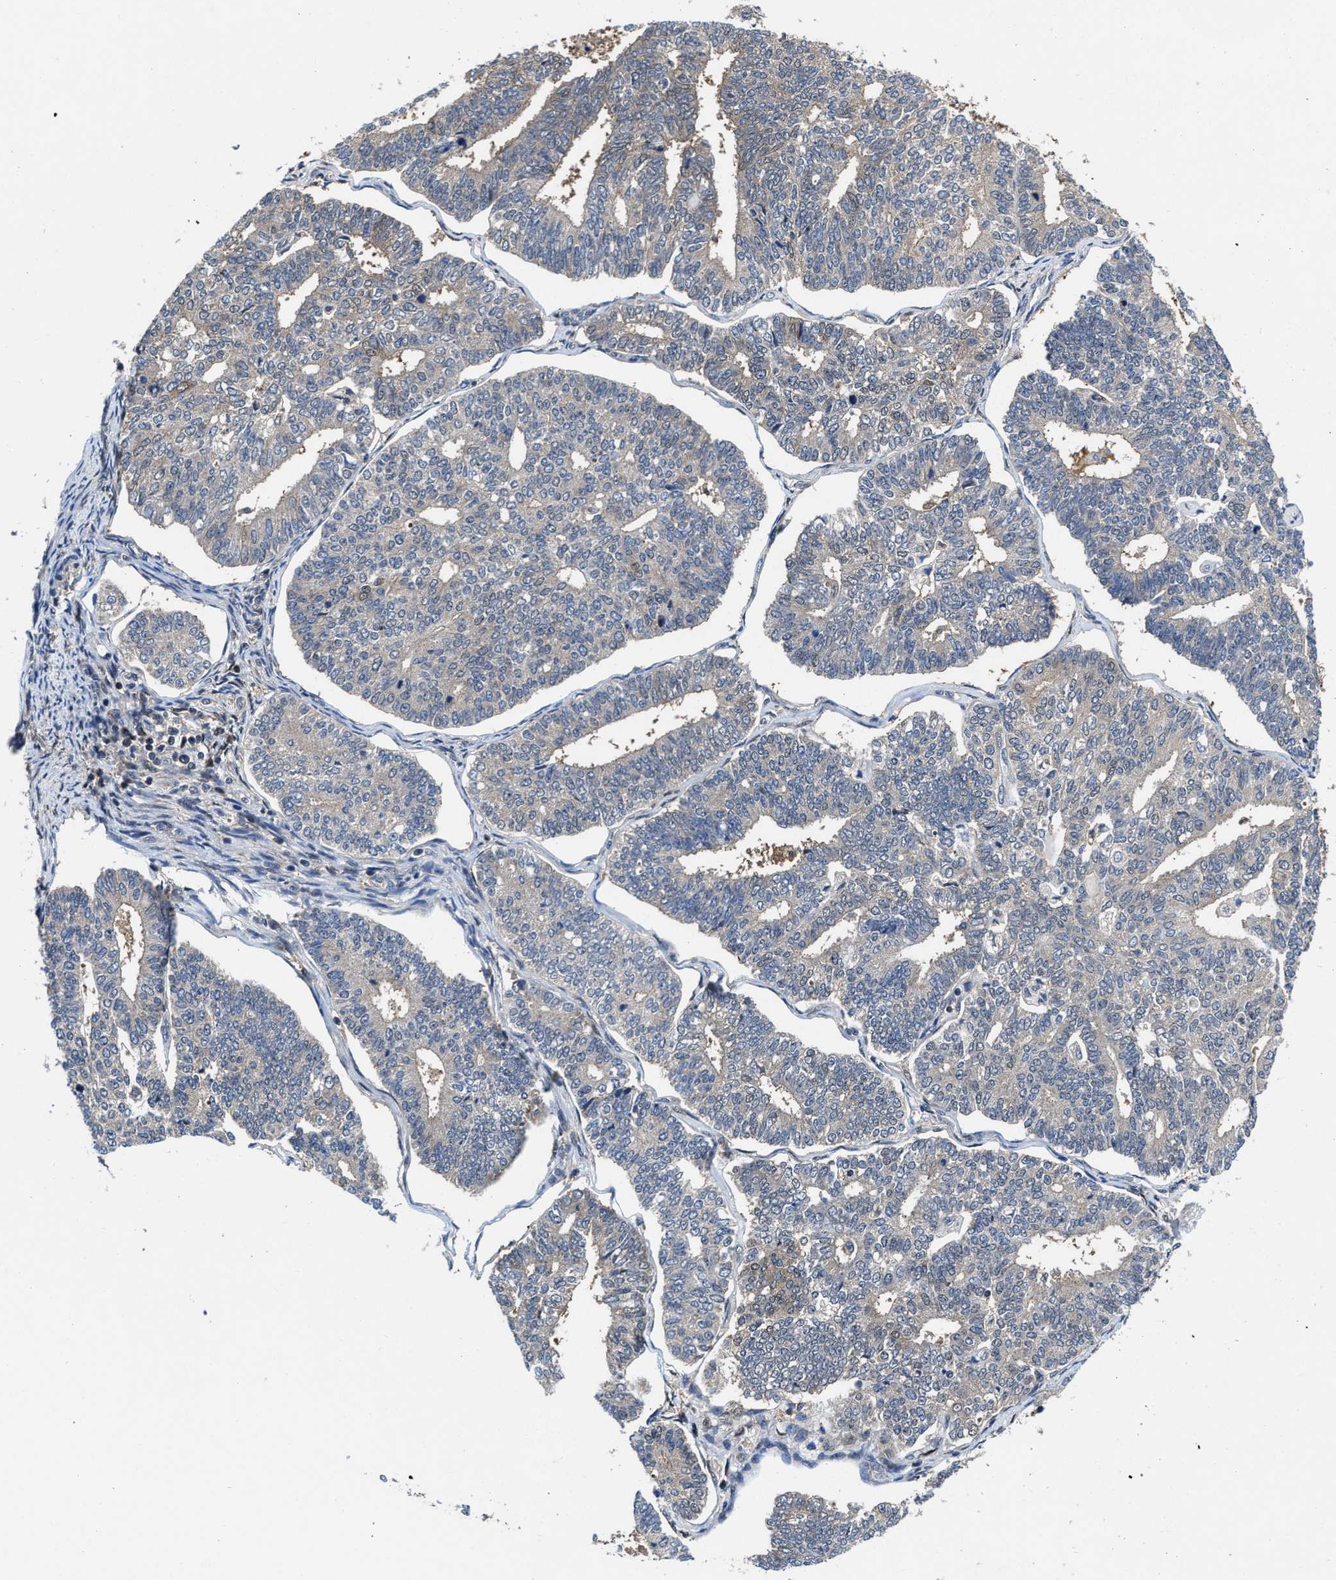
{"staining": {"intensity": "negative", "quantity": "none", "location": "none"}, "tissue": "endometrial cancer", "cell_type": "Tumor cells", "image_type": "cancer", "snomed": [{"axis": "morphology", "description": "Adenocarcinoma, NOS"}, {"axis": "topography", "description": "Endometrium"}], "caption": "High power microscopy histopathology image of an immunohistochemistry (IHC) photomicrograph of endometrial cancer (adenocarcinoma), revealing no significant staining in tumor cells.", "gene": "KIF12", "patient": {"sex": "female", "age": 70}}